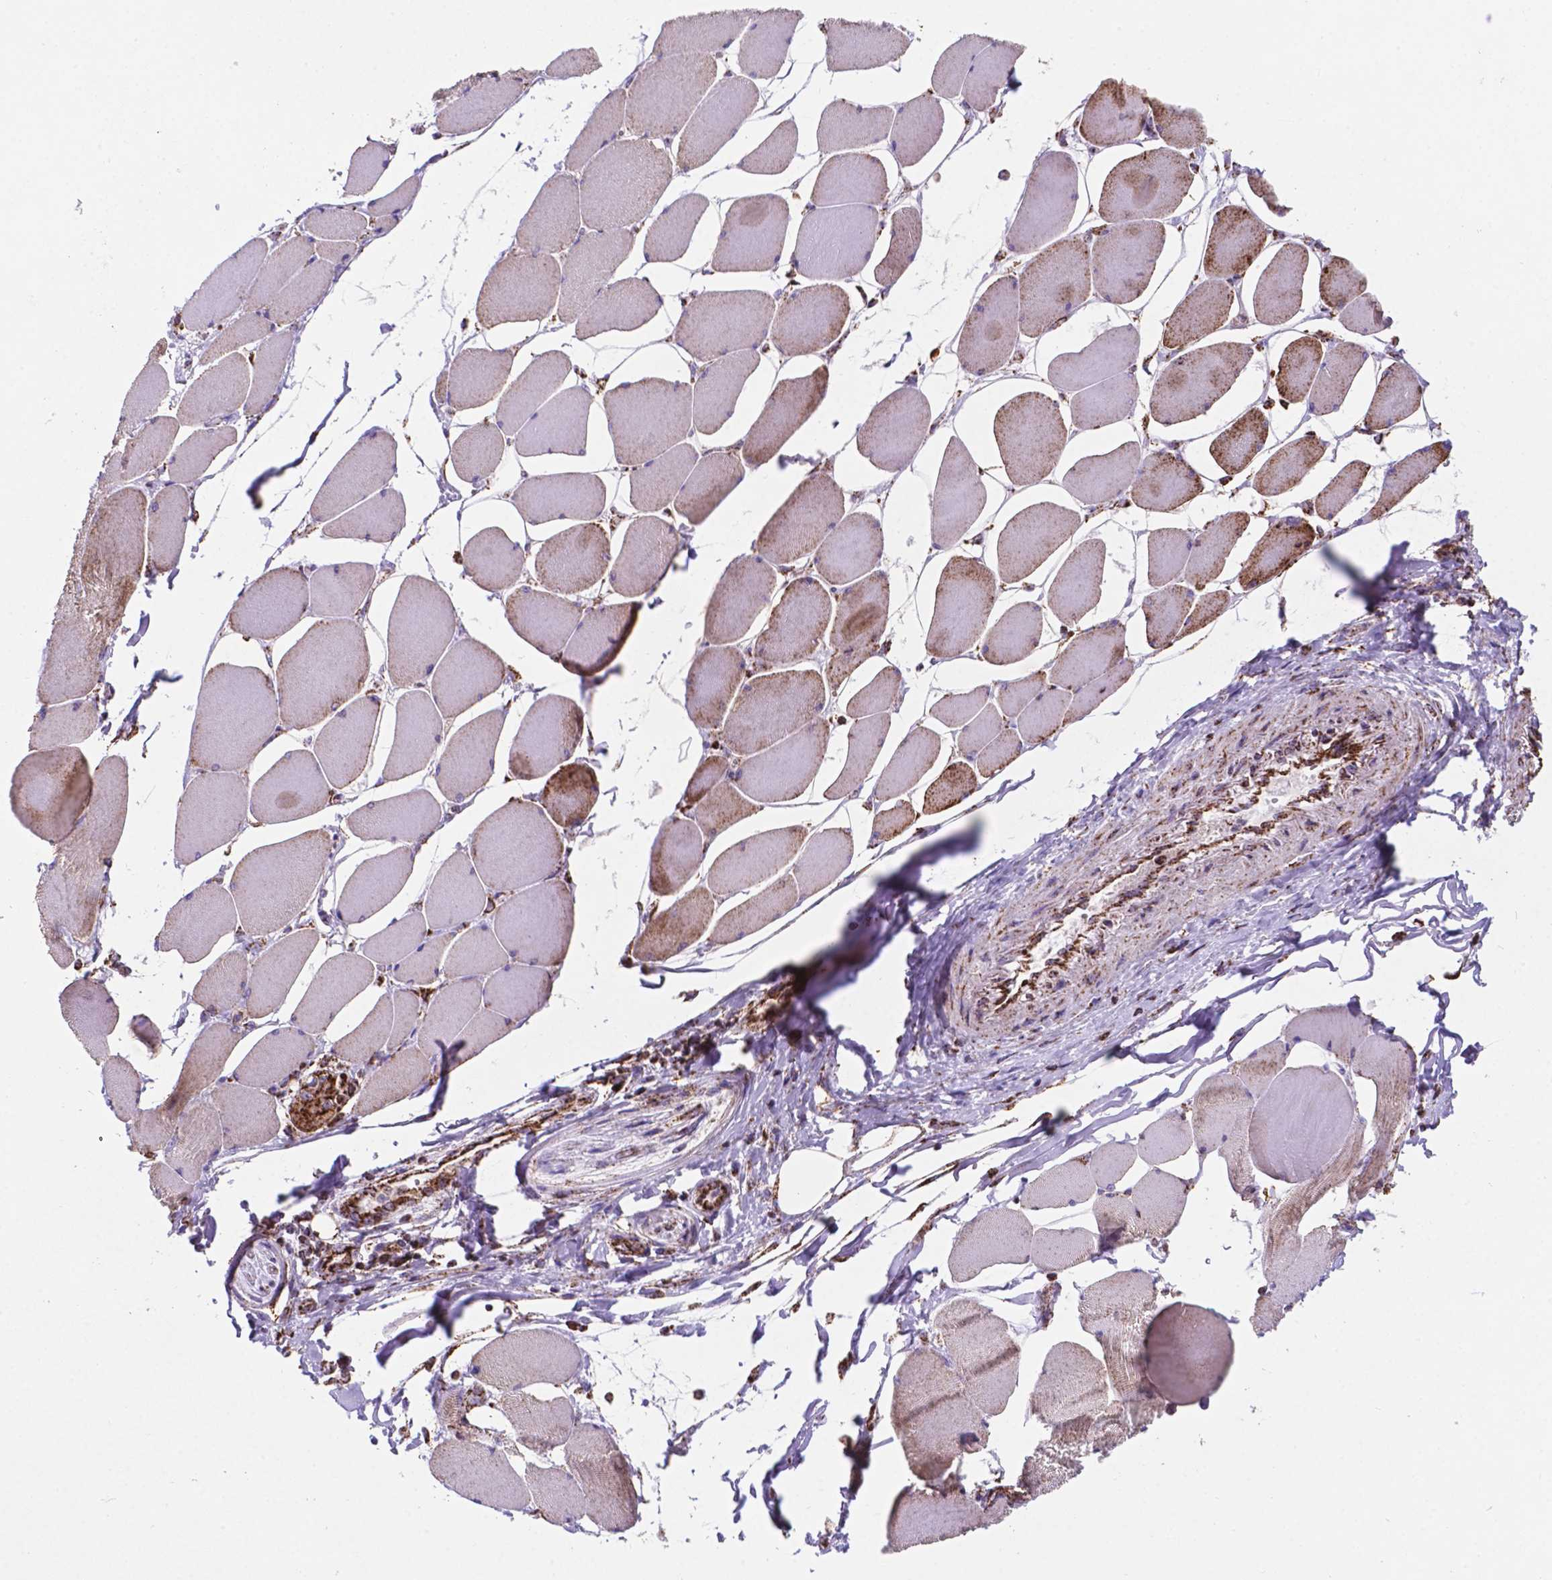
{"staining": {"intensity": "moderate", "quantity": "<25%", "location": "cytoplasmic/membranous"}, "tissue": "skeletal muscle", "cell_type": "Myocytes", "image_type": "normal", "snomed": [{"axis": "morphology", "description": "Normal tissue, NOS"}, {"axis": "topography", "description": "Skeletal muscle"}], "caption": "Immunohistochemistry histopathology image of unremarkable human skeletal muscle stained for a protein (brown), which displays low levels of moderate cytoplasmic/membranous positivity in about <25% of myocytes.", "gene": "HSPD1", "patient": {"sex": "female", "age": 75}}